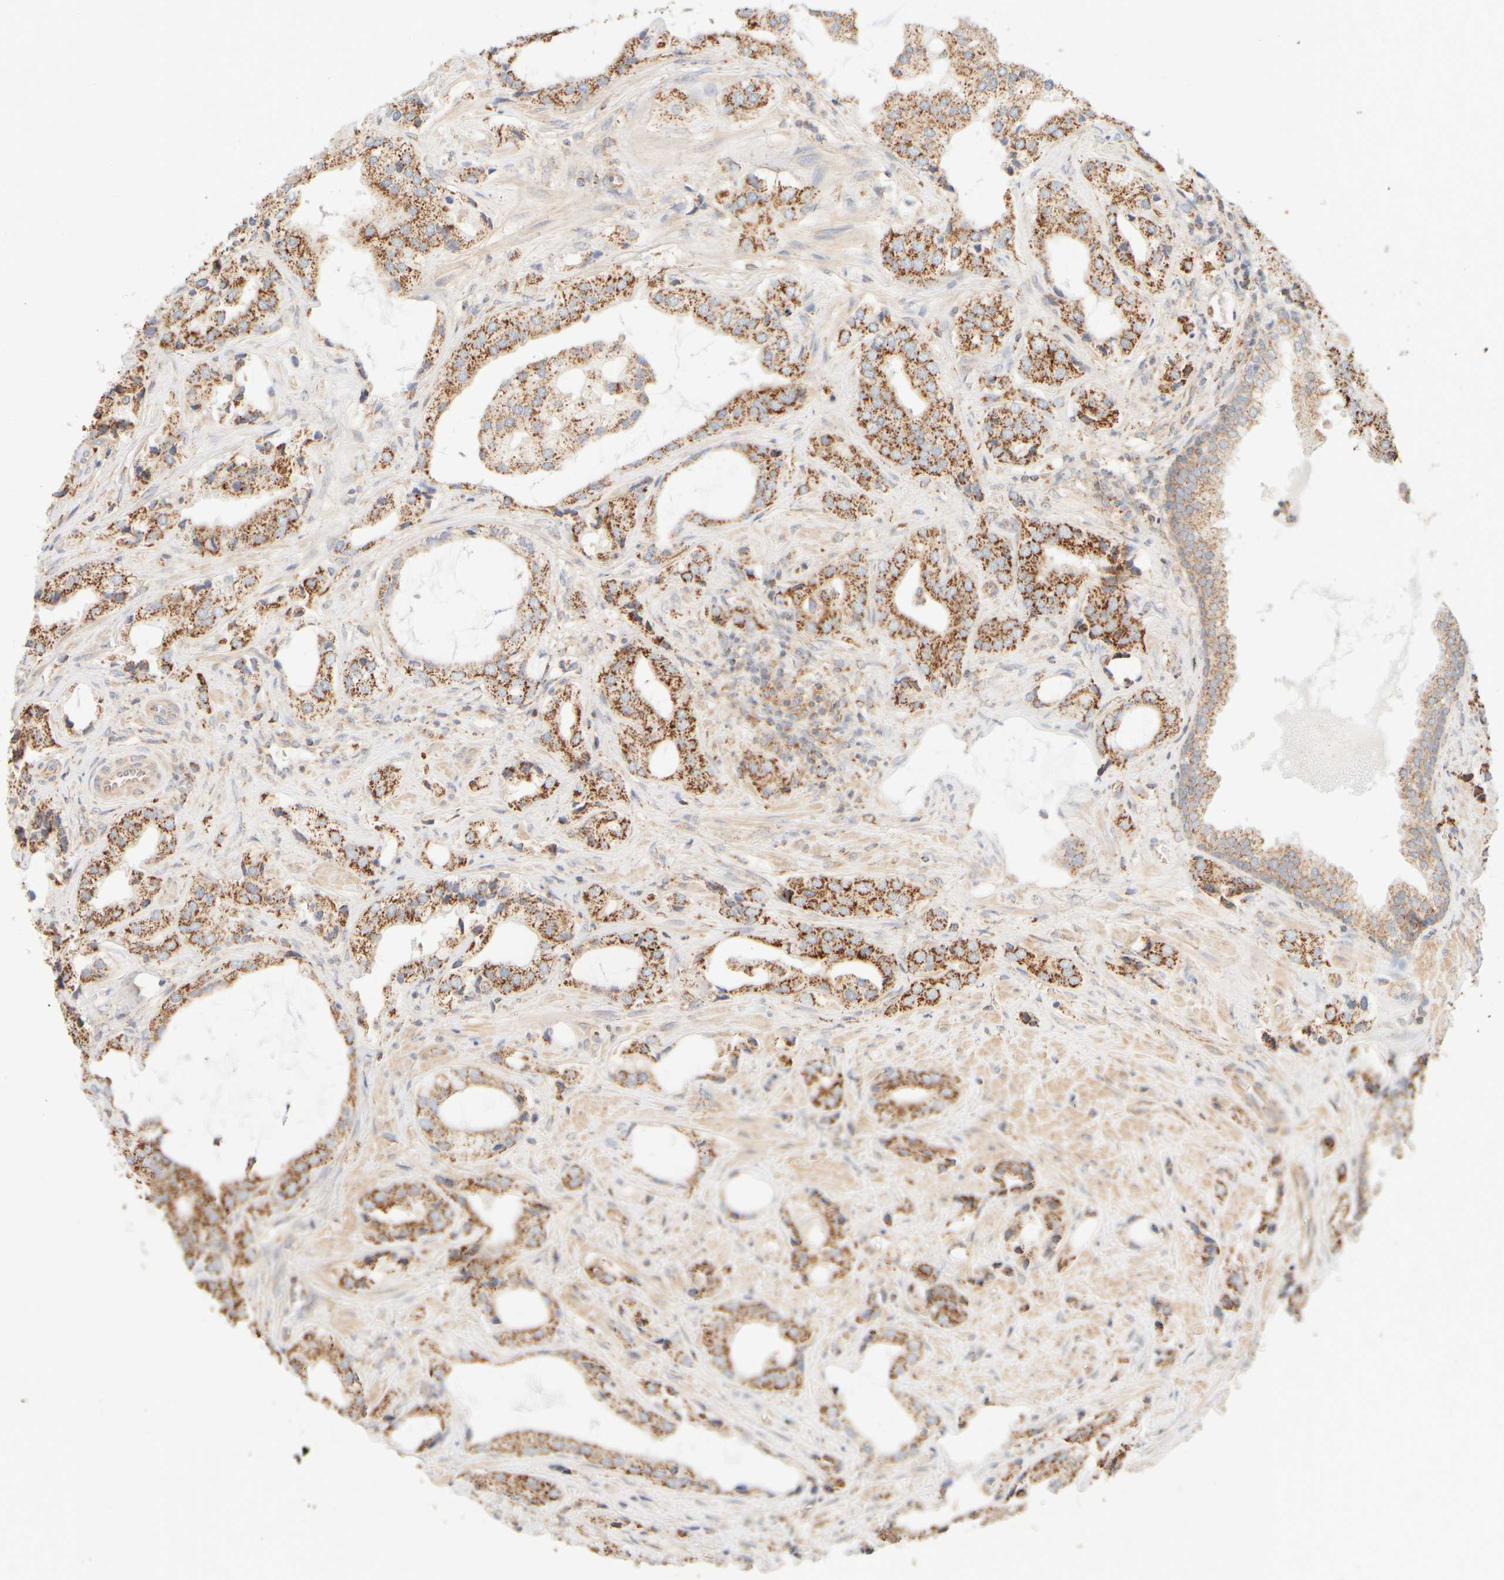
{"staining": {"intensity": "moderate", "quantity": ">75%", "location": "cytoplasmic/membranous"}, "tissue": "prostate cancer", "cell_type": "Tumor cells", "image_type": "cancer", "snomed": [{"axis": "morphology", "description": "Adenocarcinoma, High grade"}, {"axis": "topography", "description": "Prostate"}], "caption": "Immunohistochemical staining of human adenocarcinoma (high-grade) (prostate) displays medium levels of moderate cytoplasmic/membranous staining in approximately >75% of tumor cells.", "gene": "APBB2", "patient": {"sex": "male", "age": 66}}